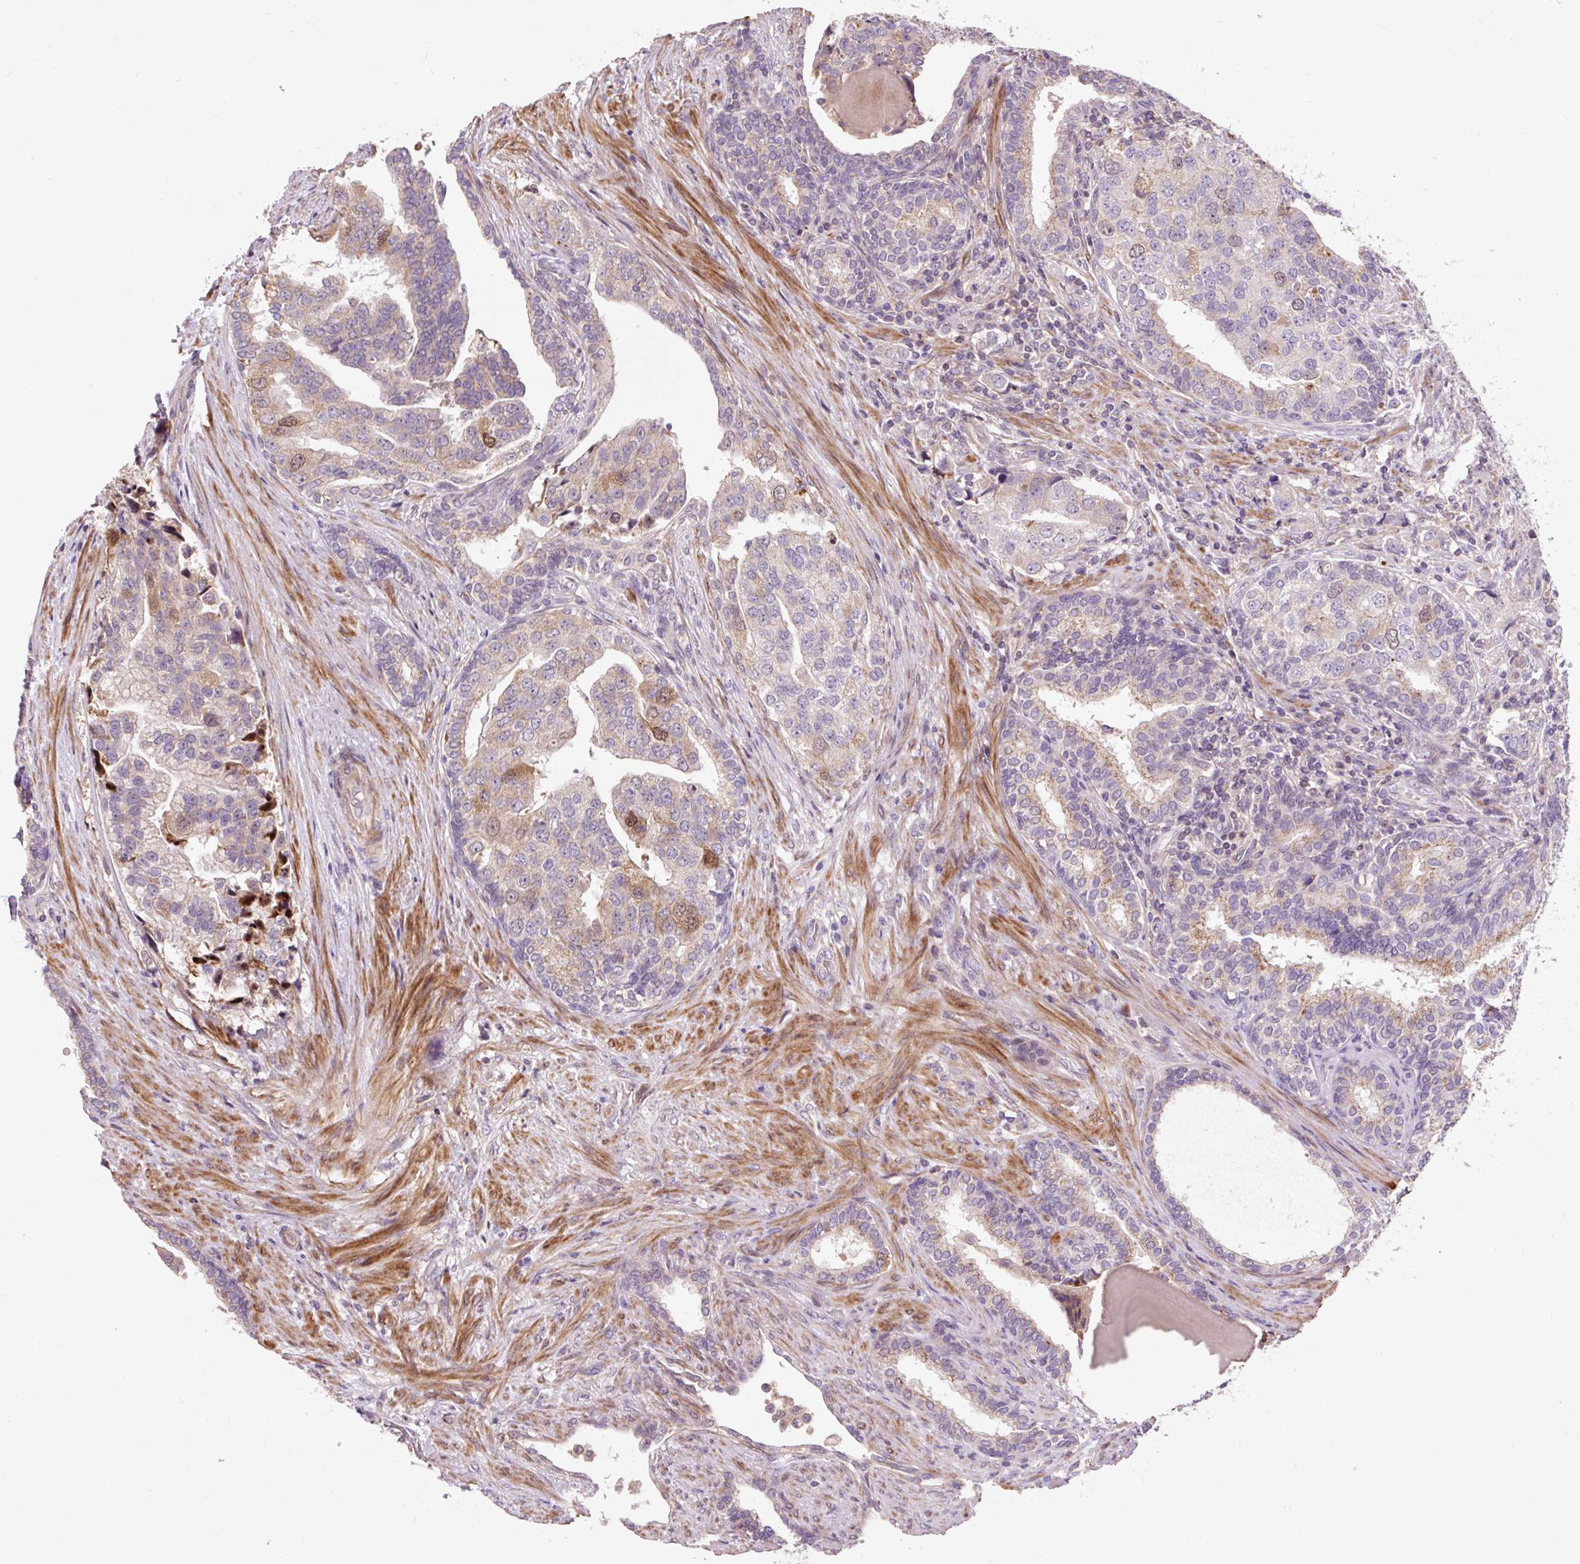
{"staining": {"intensity": "weak", "quantity": "<25%", "location": "cytoplasmic/membranous"}, "tissue": "prostate cancer", "cell_type": "Tumor cells", "image_type": "cancer", "snomed": [{"axis": "morphology", "description": "Adenocarcinoma, High grade"}, {"axis": "topography", "description": "Prostate"}], "caption": "This micrograph is of prostate cancer stained with immunohistochemistry to label a protein in brown with the nuclei are counter-stained blue. There is no staining in tumor cells. (DAB (3,3'-diaminobenzidine) immunohistochemistry visualized using brightfield microscopy, high magnification).", "gene": "PRIMPOL", "patient": {"sex": "male", "age": 68}}